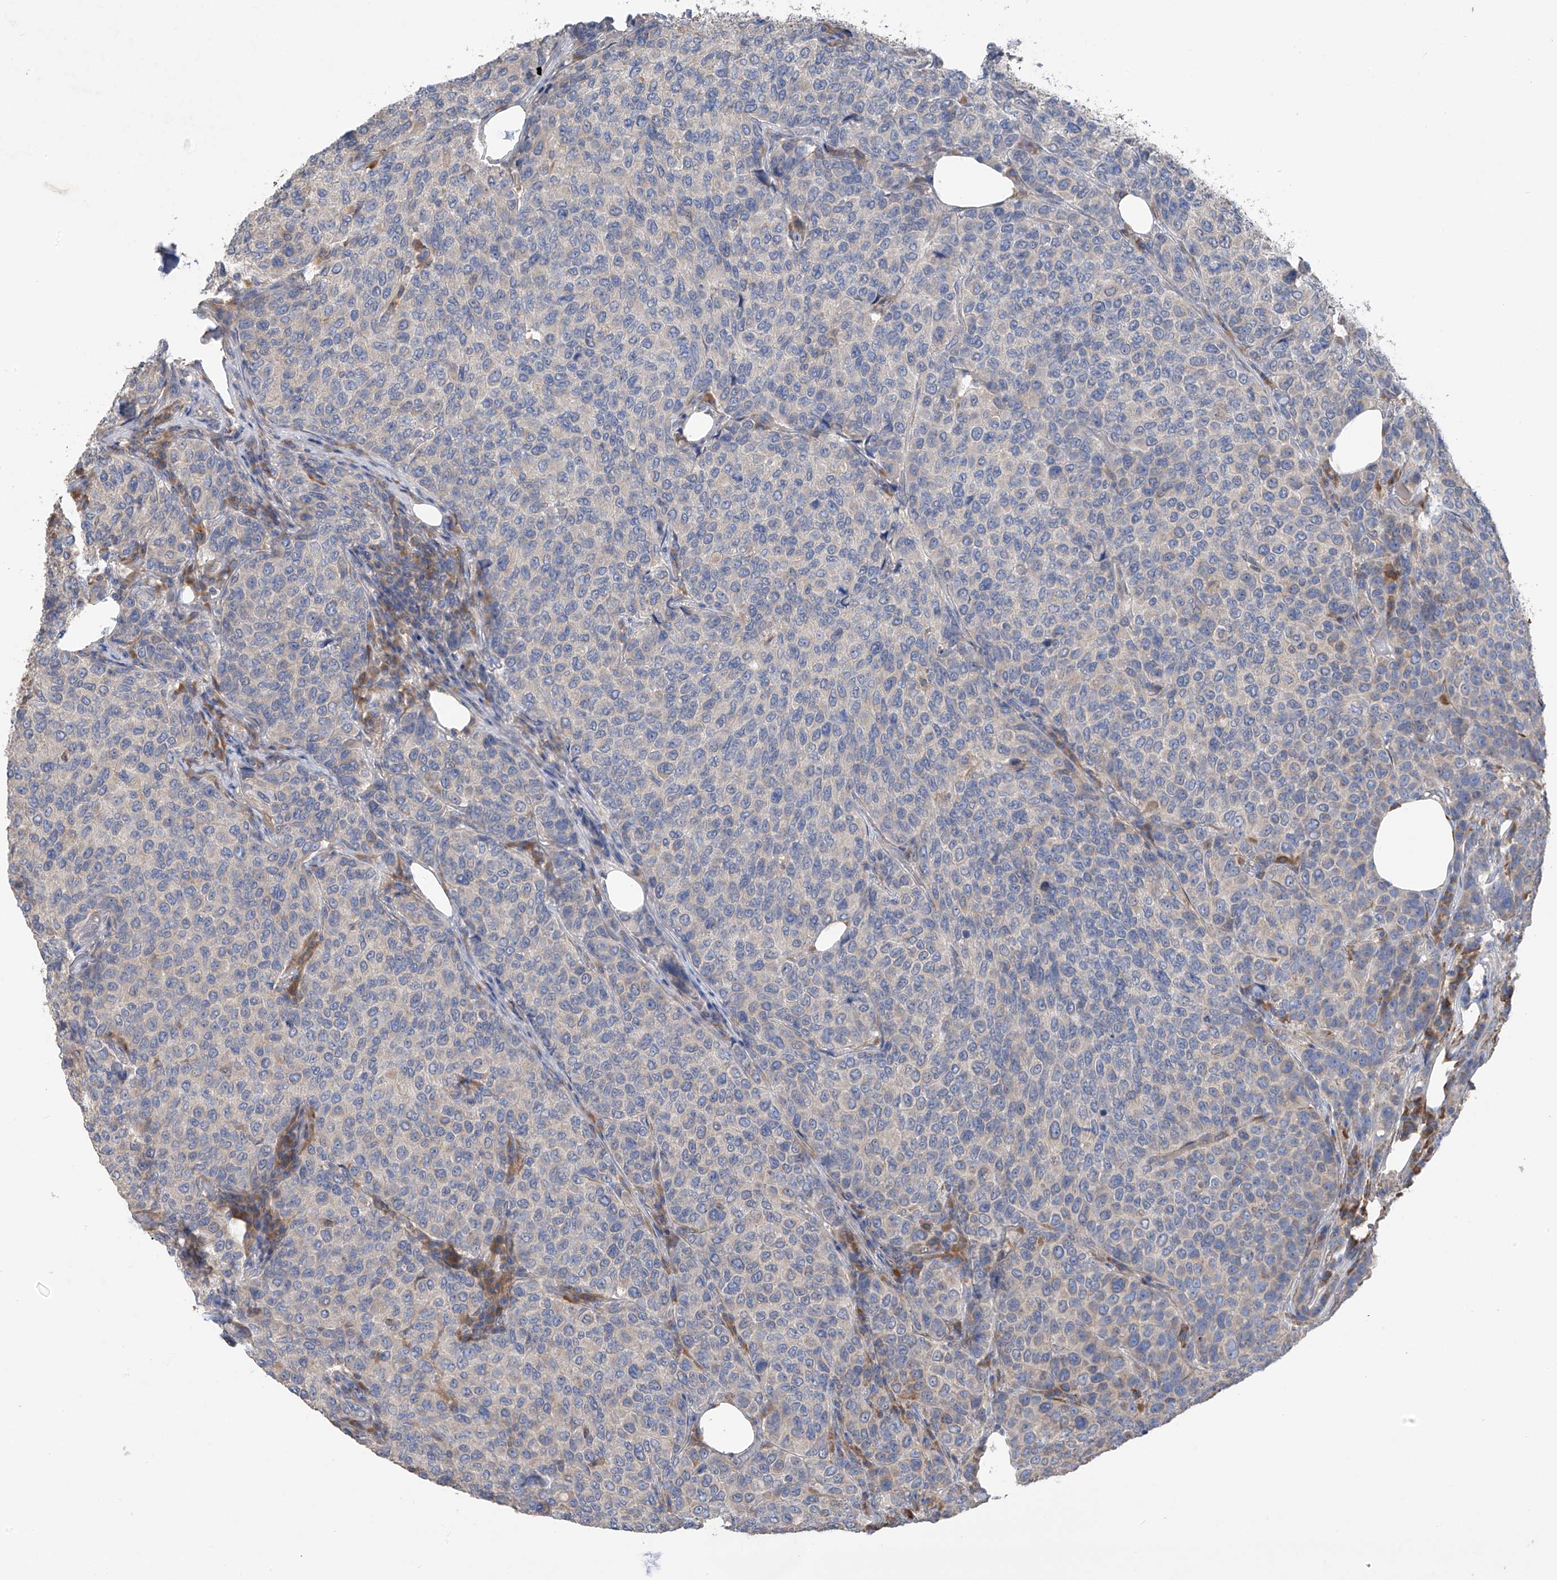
{"staining": {"intensity": "negative", "quantity": "none", "location": "none"}, "tissue": "breast cancer", "cell_type": "Tumor cells", "image_type": "cancer", "snomed": [{"axis": "morphology", "description": "Duct carcinoma"}, {"axis": "topography", "description": "Breast"}], "caption": "A high-resolution micrograph shows IHC staining of breast cancer (infiltrating ductal carcinoma), which demonstrates no significant expression in tumor cells.", "gene": "GALNTL6", "patient": {"sex": "female", "age": 55}}